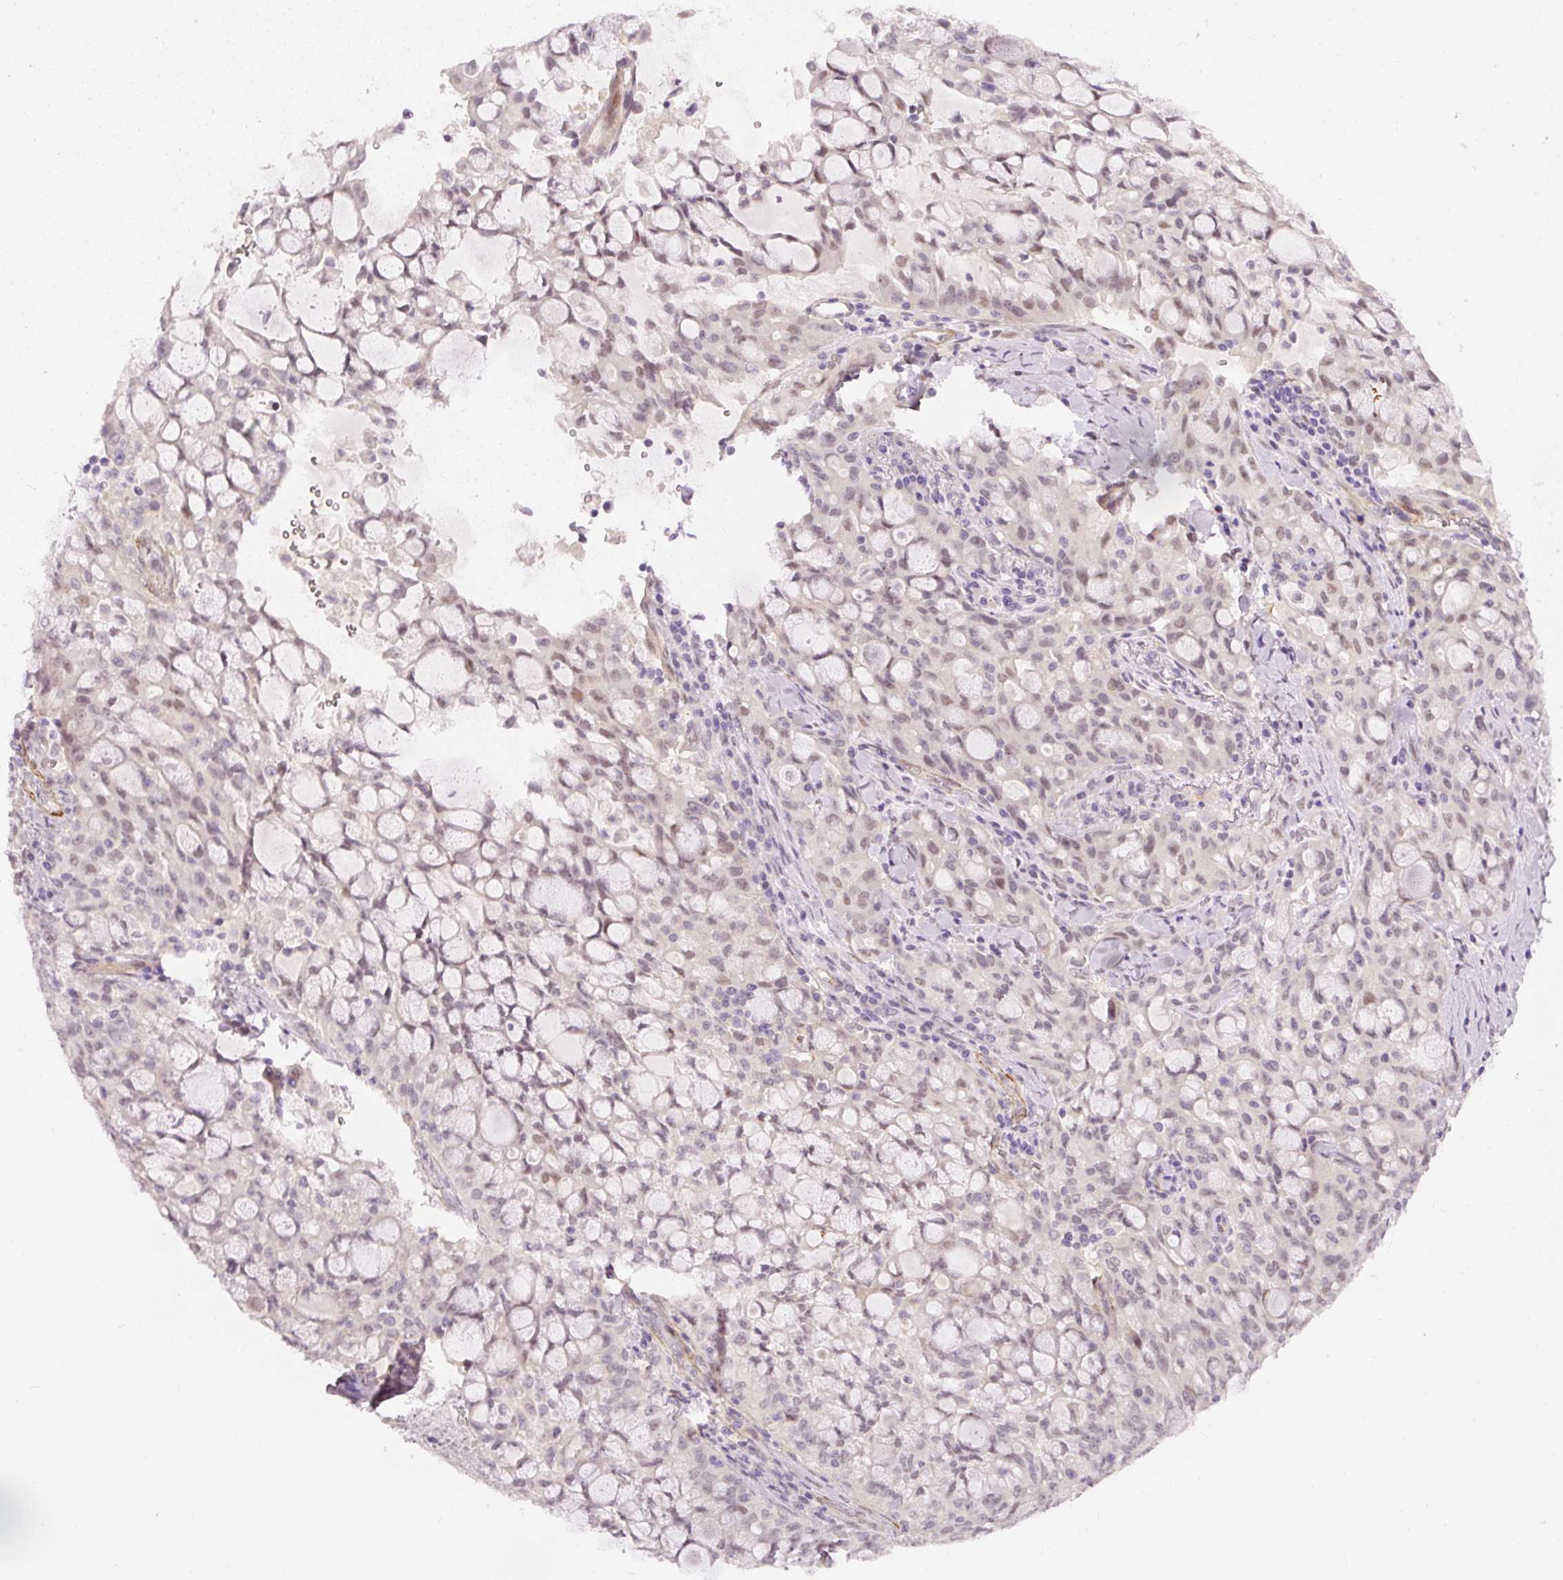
{"staining": {"intensity": "weak", "quantity": "25%-75%", "location": "nuclear"}, "tissue": "lung cancer", "cell_type": "Tumor cells", "image_type": "cancer", "snomed": [{"axis": "morphology", "description": "Adenocarcinoma, NOS"}, {"axis": "topography", "description": "Lung"}], "caption": "Immunohistochemical staining of adenocarcinoma (lung) demonstrates low levels of weak nuclear expression in approximately 25%-75% of tumor cells.", "gene": "TOGARAM1", "patient": {"sex": "female", "age": 44}}